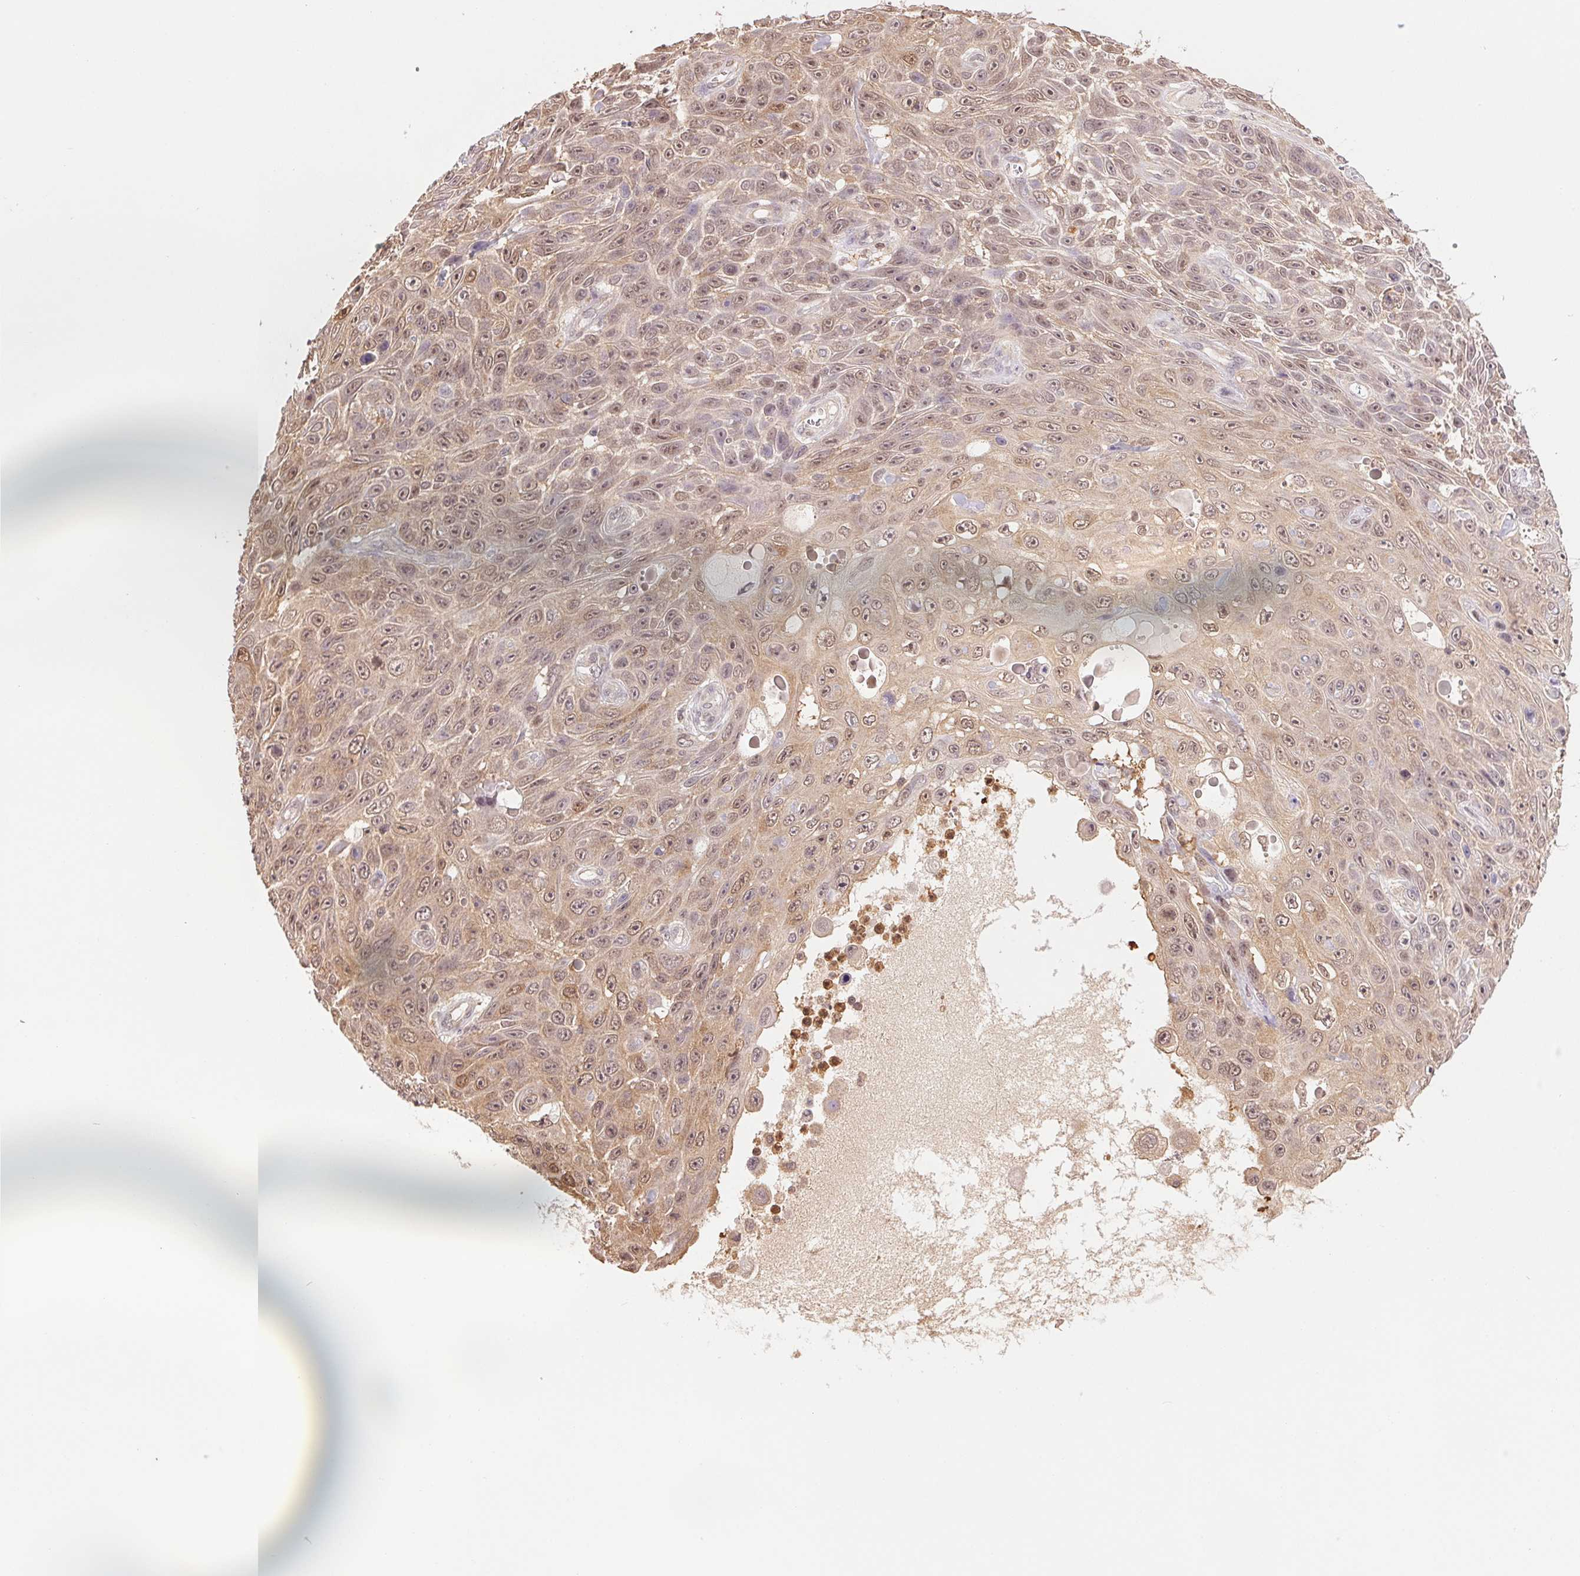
{"staining": {"intensity": "weak", "quantity": ">75%", "location": "cytoplasmic/membranous,nuclear"}, "tissue": "skin cancer", "cell_type": "Tumor cells", "image_type": "cancer", "snomed": [{"axis": "morphology", "description": "Squamous cell carcinoma, NOS"}, {"axis": "topography", "description": "Skin"}], "caption": "An immunohistochemistry photomicrograph of tumor tissue is shown. Protein staining in brown highlights weak cytoplasmic/membranous and nuclear positivity in skin cancer within tumor cells. (brown staining indicates protein expression, while blue staining denotes nuclei).", "gene": "CDC123", "patient": {"sex": "male", "age": 82}}